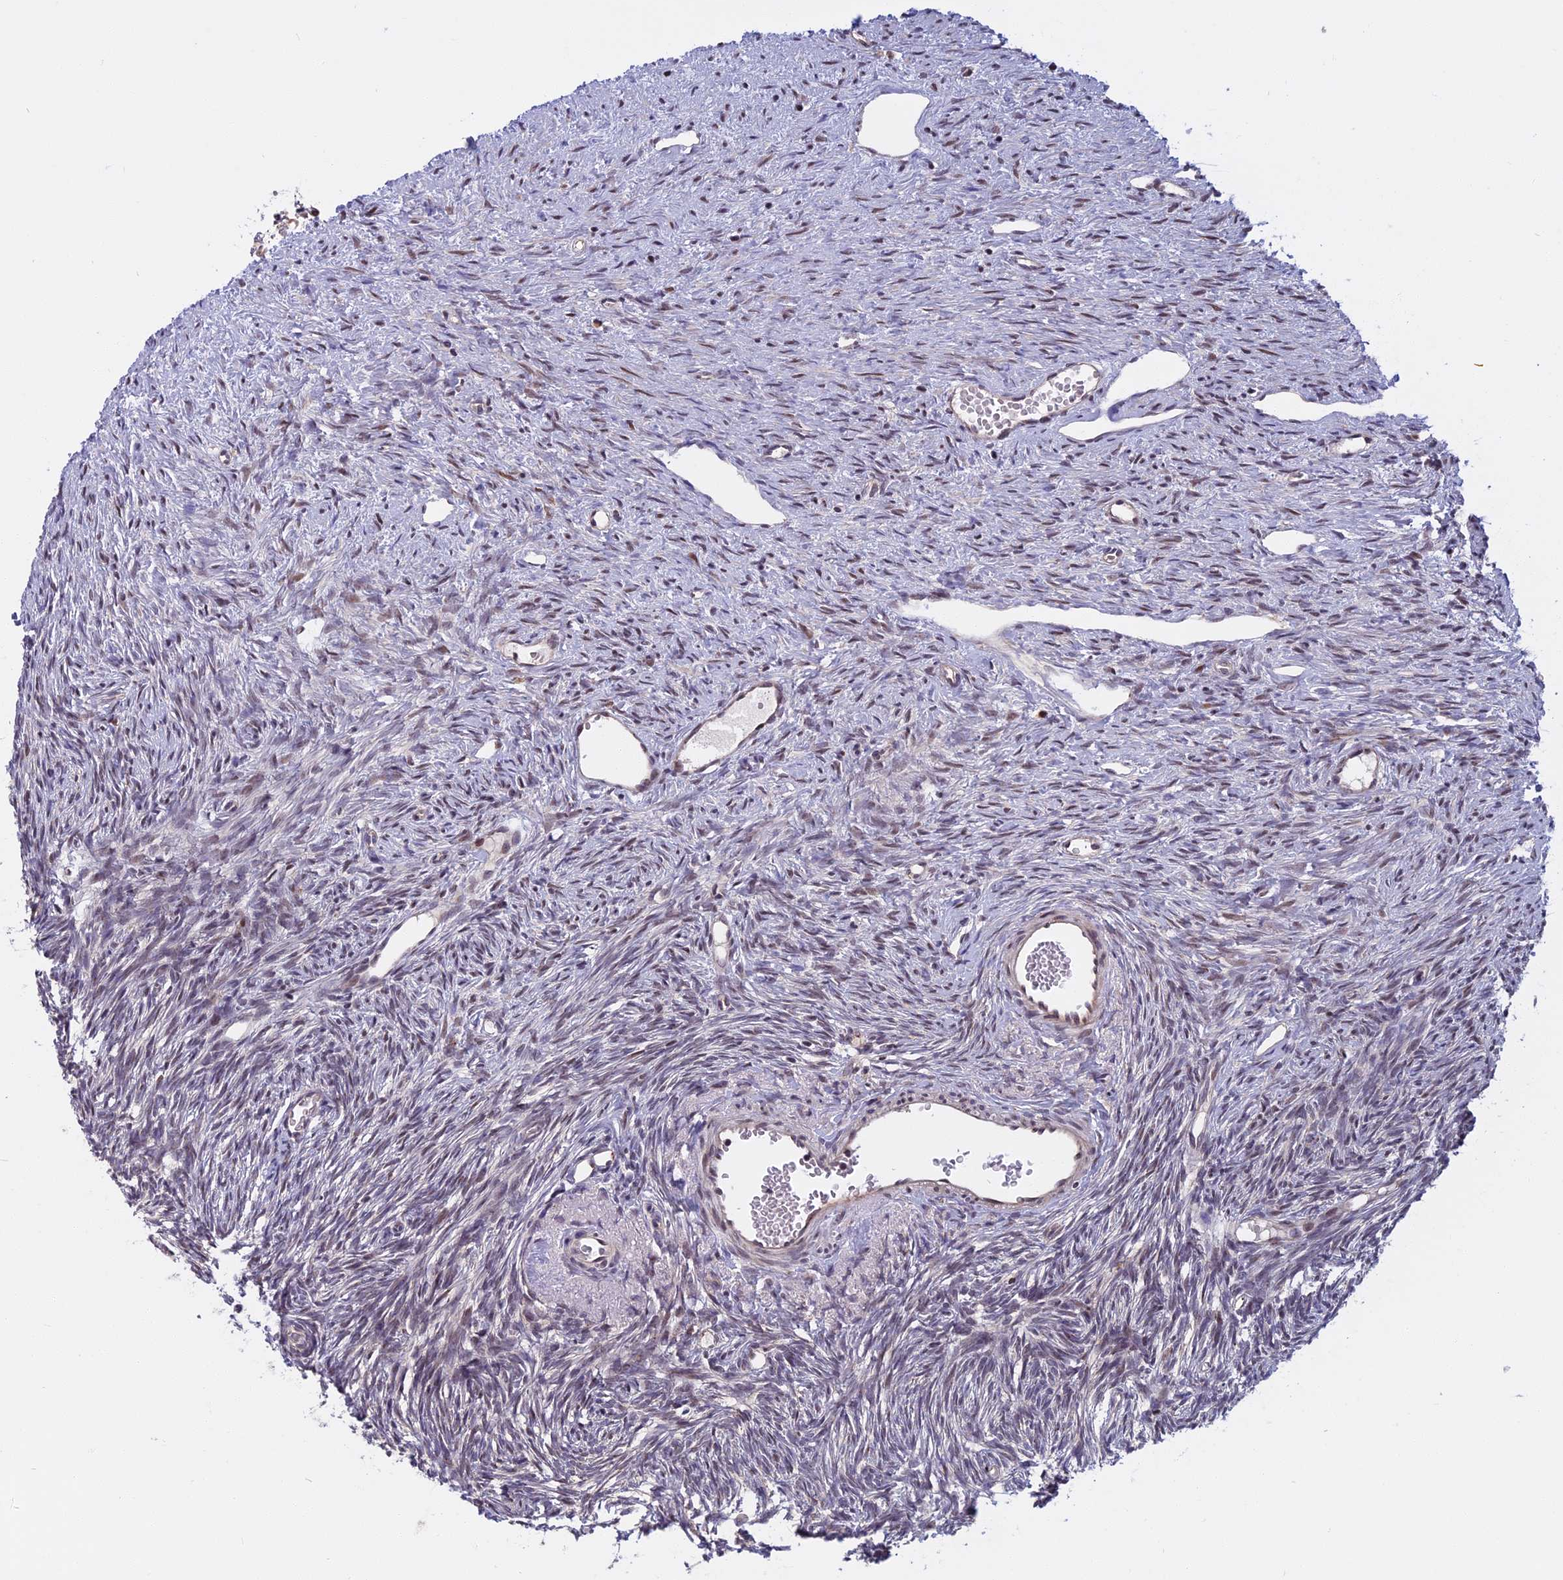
{"staining": {"intensity": "strong", "quantity": ">75%", "location": "cytoplasmic/membranous,nuclear"}, "tissue": "ovary", "cell_type": "Follicle cells", "image_type": "normal", "snomed": [{"axis": "morphology", "description": "Normal tissue, NOS"}, {"axis": "topography", "description": "Ovary"}], "caption": "Strong cytoplasmic/membranous,nuclear staining is present in about >75% of follicle cells in benign ovary.", "gene": "CCDC113", "patient": {"sex": "female", "age": 51}}